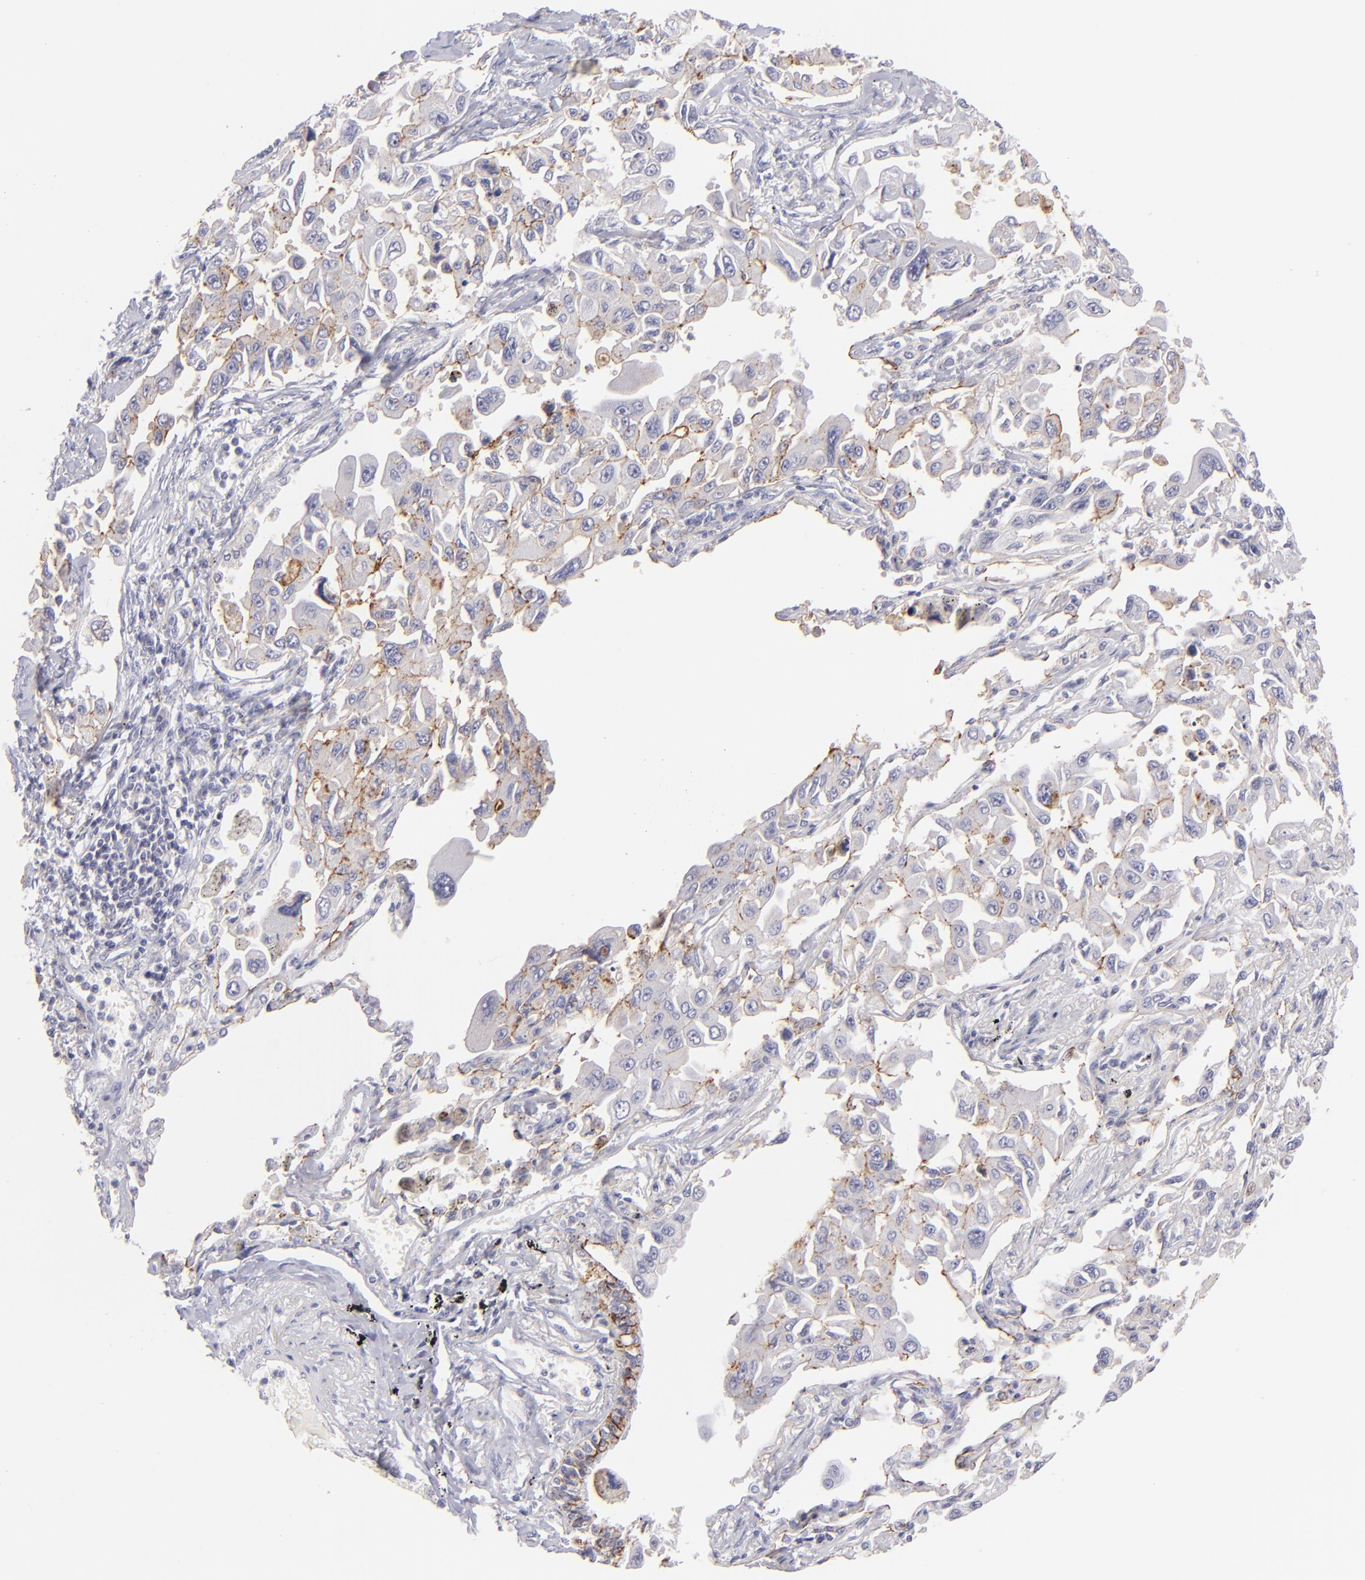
{"staining": {"intensity": "moderate", "quantity": "<25%", "location": "cytoplasmic/membranous"}, "tissue": "lung cancer", "cell_type": "Tumor cells", "image_type": "cancer", "snomed": [{"axis": "morphology", "description": "Adenocarcinoma, NOS"}, {"axis": "topography", "description": "Lung"}], "caption": "There is low levels of moderate cytoplasmic/membranous positivity in tumor cells of lung cancer, as demonstrated by immunohistochemical staining (brown color).", "gene": "CLDN4", "patient": {"sex": "male", "age": 64}}